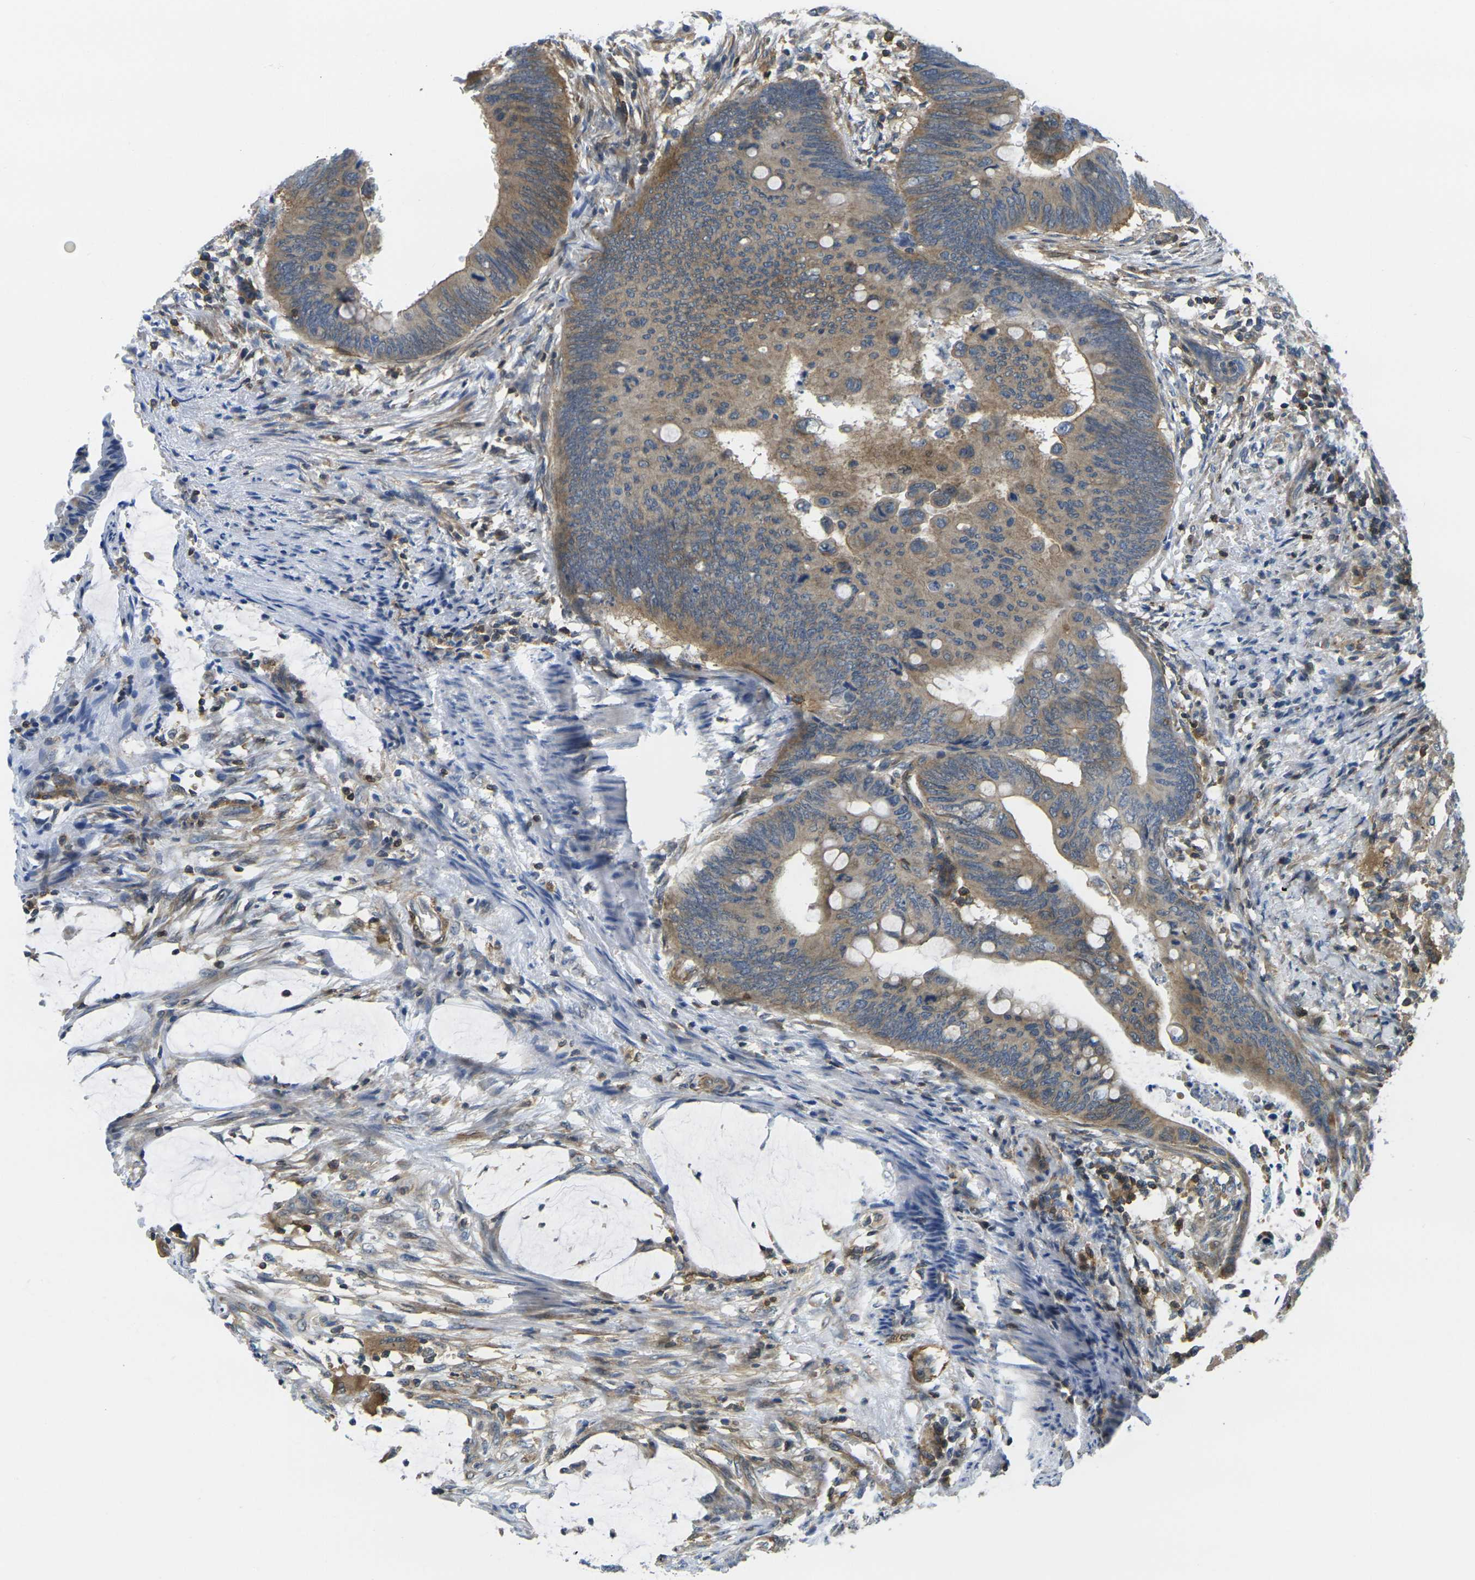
{"staining": {"intensity": "moderate", "quantity": ">75%", "location": "cytoplasmic/membranous"}, "tissue": "colorectal cancer", "cell_type": "Tumor cells", "image_type": "cancer", "snomed": [{"axis": "morphology", "description": "Normal tissue, NOS"}, {"axis": "morphology", "description": "Adenocarcinoma, NOS"}, {"axis": "topography", "description": "Rectum"}, {"axis": "topography", "description": "Peripheral nerve tissue"}], "caption": "Adenocarcinoma (colorectal) stained with immunohistochemistry (IHC) displays moderate cytoplasmic/membranous staining in approximately >75% of tumor cells.", "gene": "LASP1", "patient": {"sex": "male", "age": 92}}